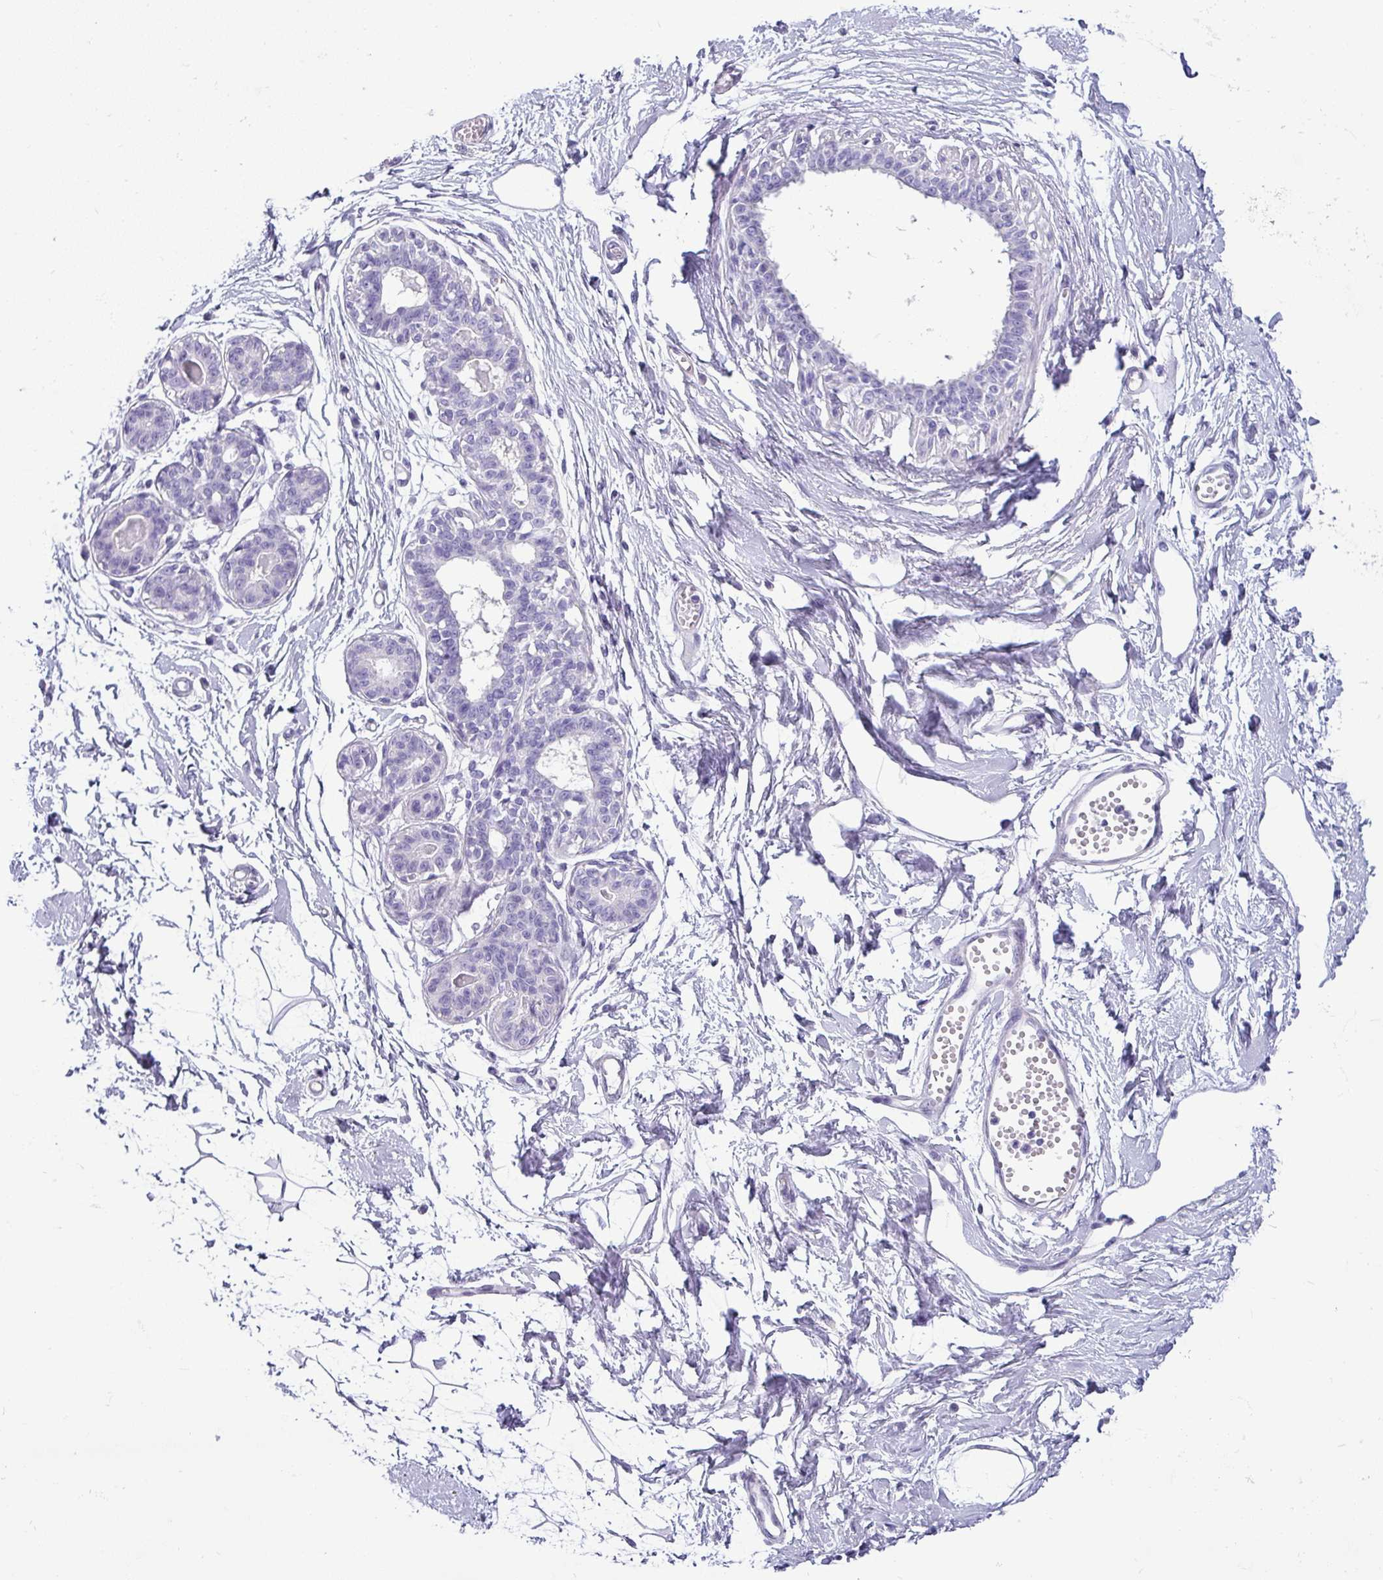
{"staining": {"intensity": "negative", "quantity": "none", "location": "none"}, "tissue": "breast", "cell_type": "Adipocytes", "image_type": "normal", "snomed": [{"axis": "morphology", "description": "Normal tissue, NOS"}, {"axis": "topography", "description": "Breast"}], "caption": "Immunohistochemistry of unremarkable breast reveals no positivity in adipocytes.", "gene": "VCX2", "patient": {"sex": "female", "age": 45}}